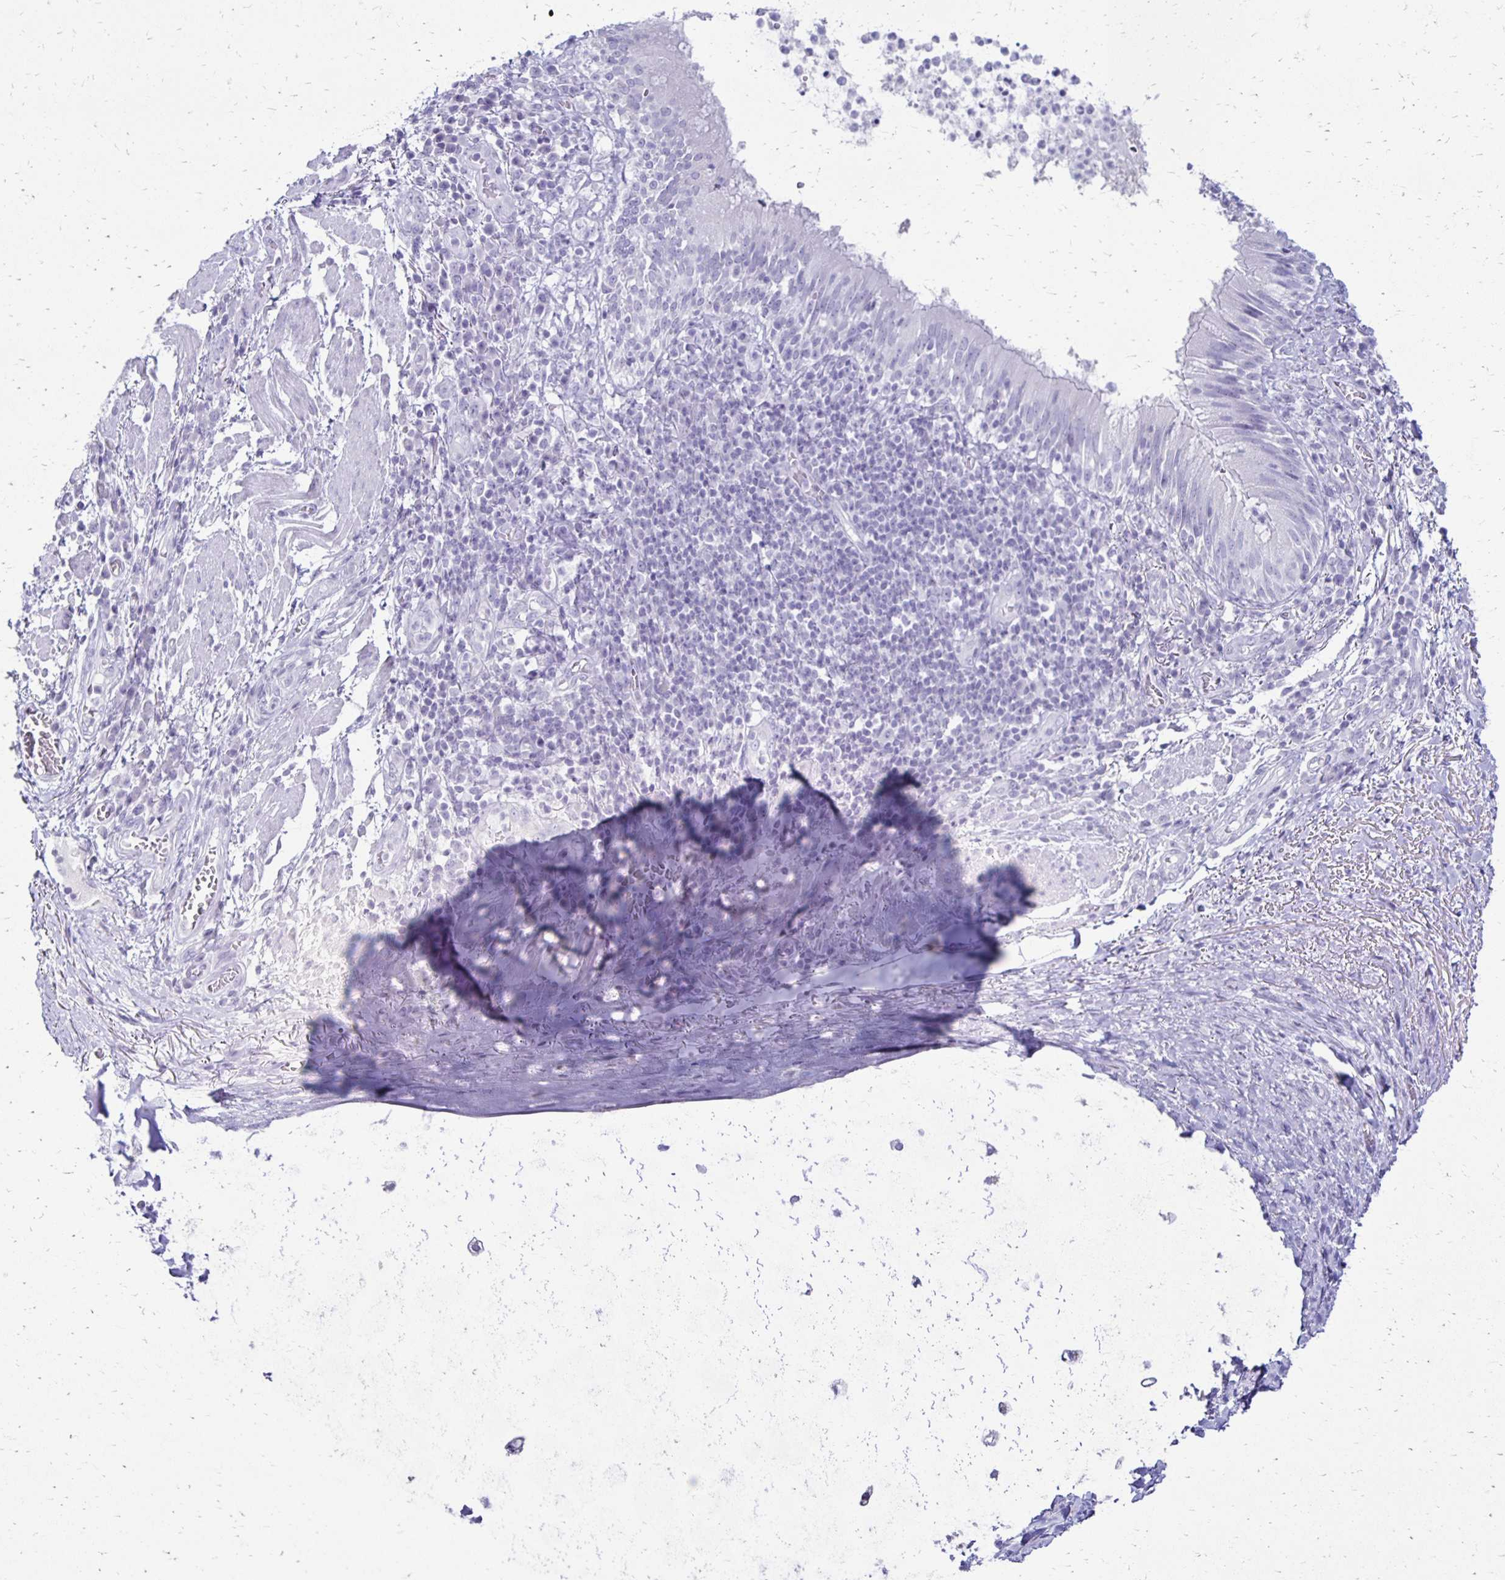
{"staining": {"intensity": "negative", "quantity": "none", "location": "none"}, "tissue": "adipose tissue", "cell_type": "Adipocytes", "image_type": "normal", "snomed": [{"axis": "morphology", "description": "Normal tissue, NOS"}, {"axis": "topography", "description": "Lymph node"}, {"axis": "topography", "description": "Bronchus"}], "caption": "Adipocytes are negative for brown protein staining in unremarkable adipose tissue. The staining is performed using DAB (3,3'-diaminobenzidine) brown chromogen with nuclei counter-stained in using hematoxylin.", "gene": "RYR1", "patient": {"sex": "male", "age": 56}}